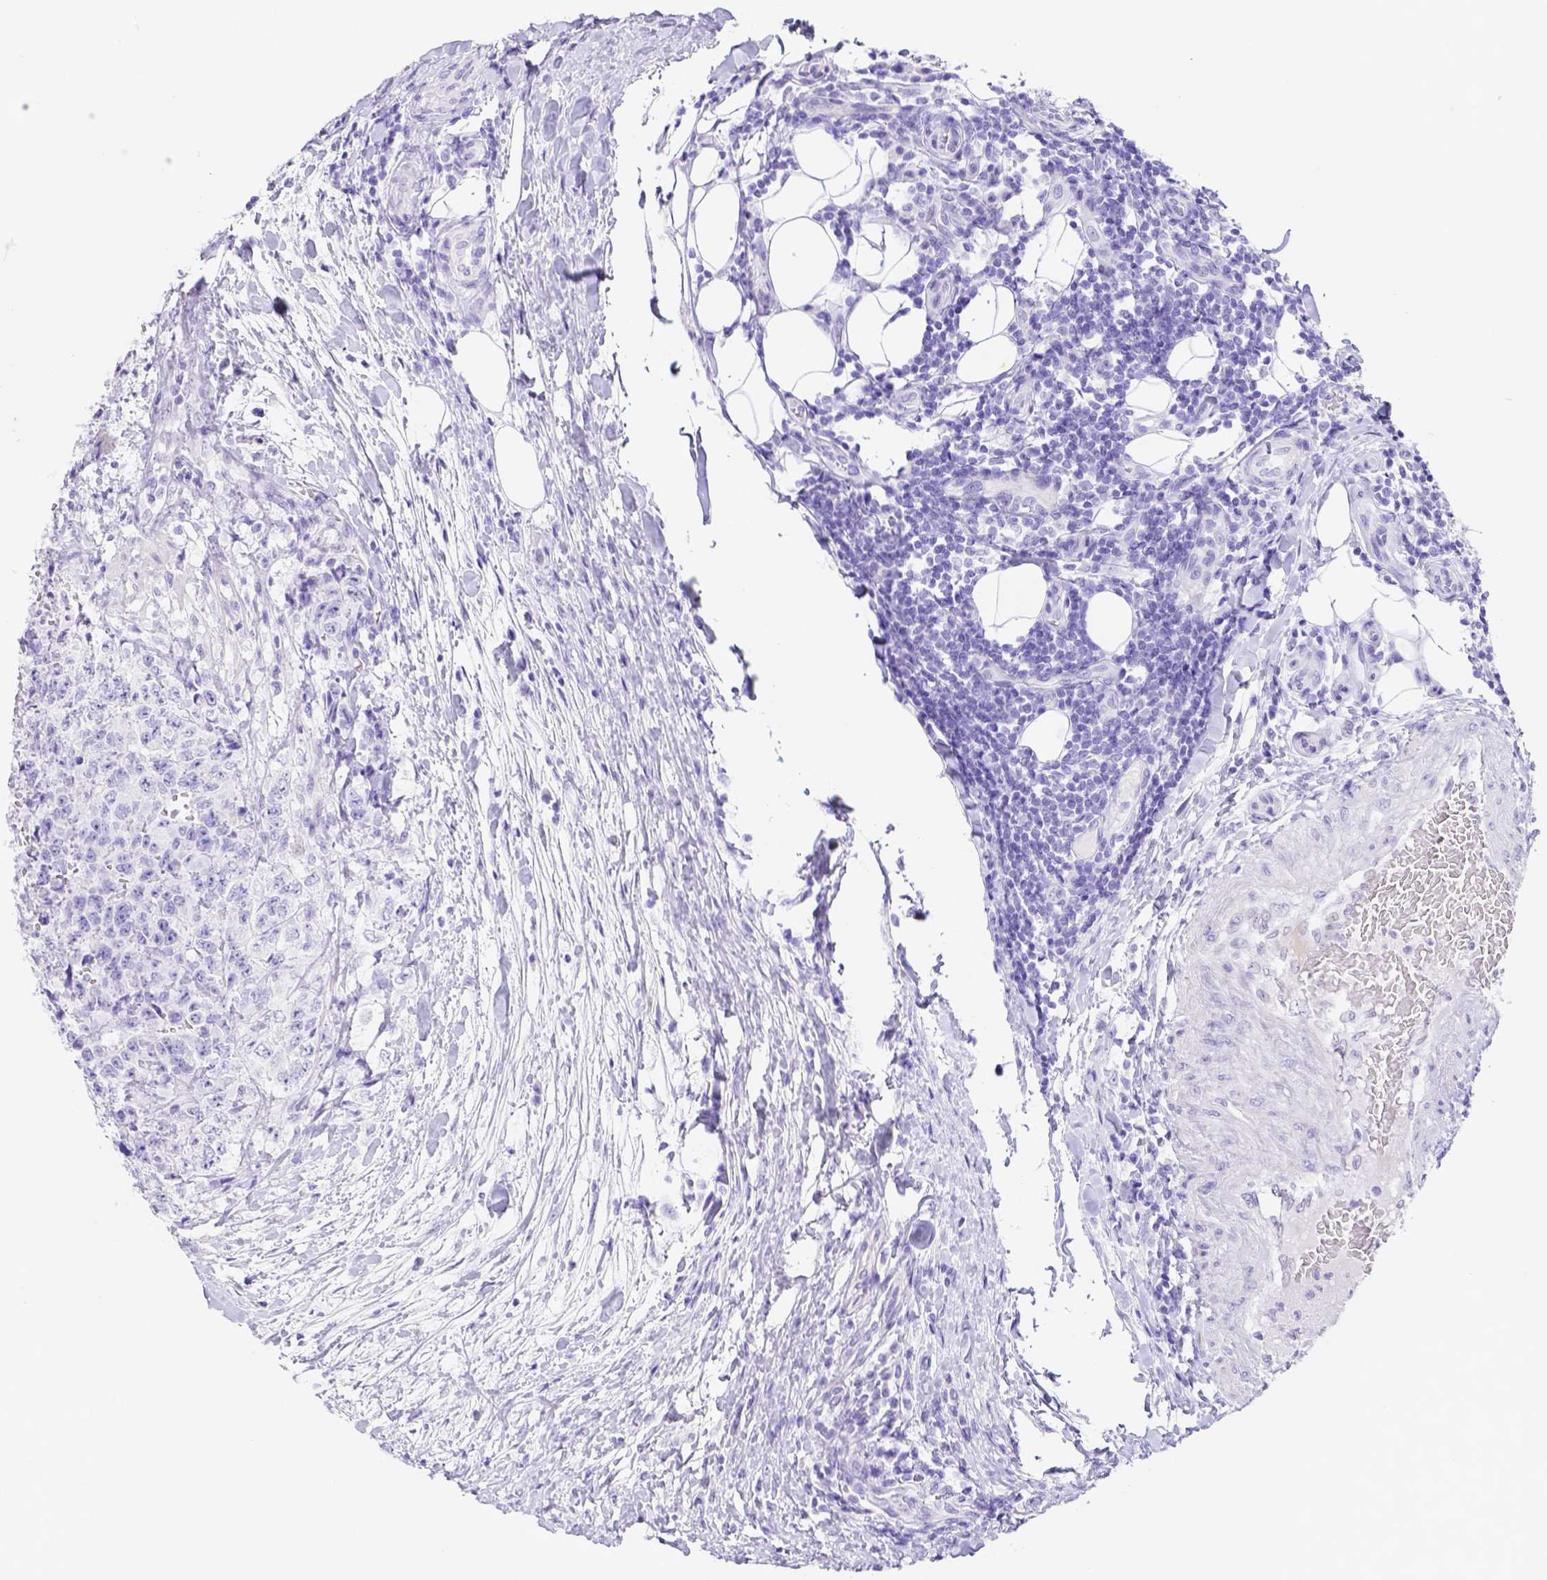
{"staining": {"intensity": "negative", "quantity": "none", "location": "none"}, "tissue": "testis cancer", "cell_type": "Tumor cells", "image_type": "cancer", "snomed": [{"axis": "morphology", "description": "Carcinoma, Embryonal, NOS"}, {"axis": "topography", "description": "Testis"}], "caption": "This is an IHC image of testis cancer. There is no positivity in tumor cells.", "gene": "ARHGAP36", "patient": {"sex": "male", "age": 24}}